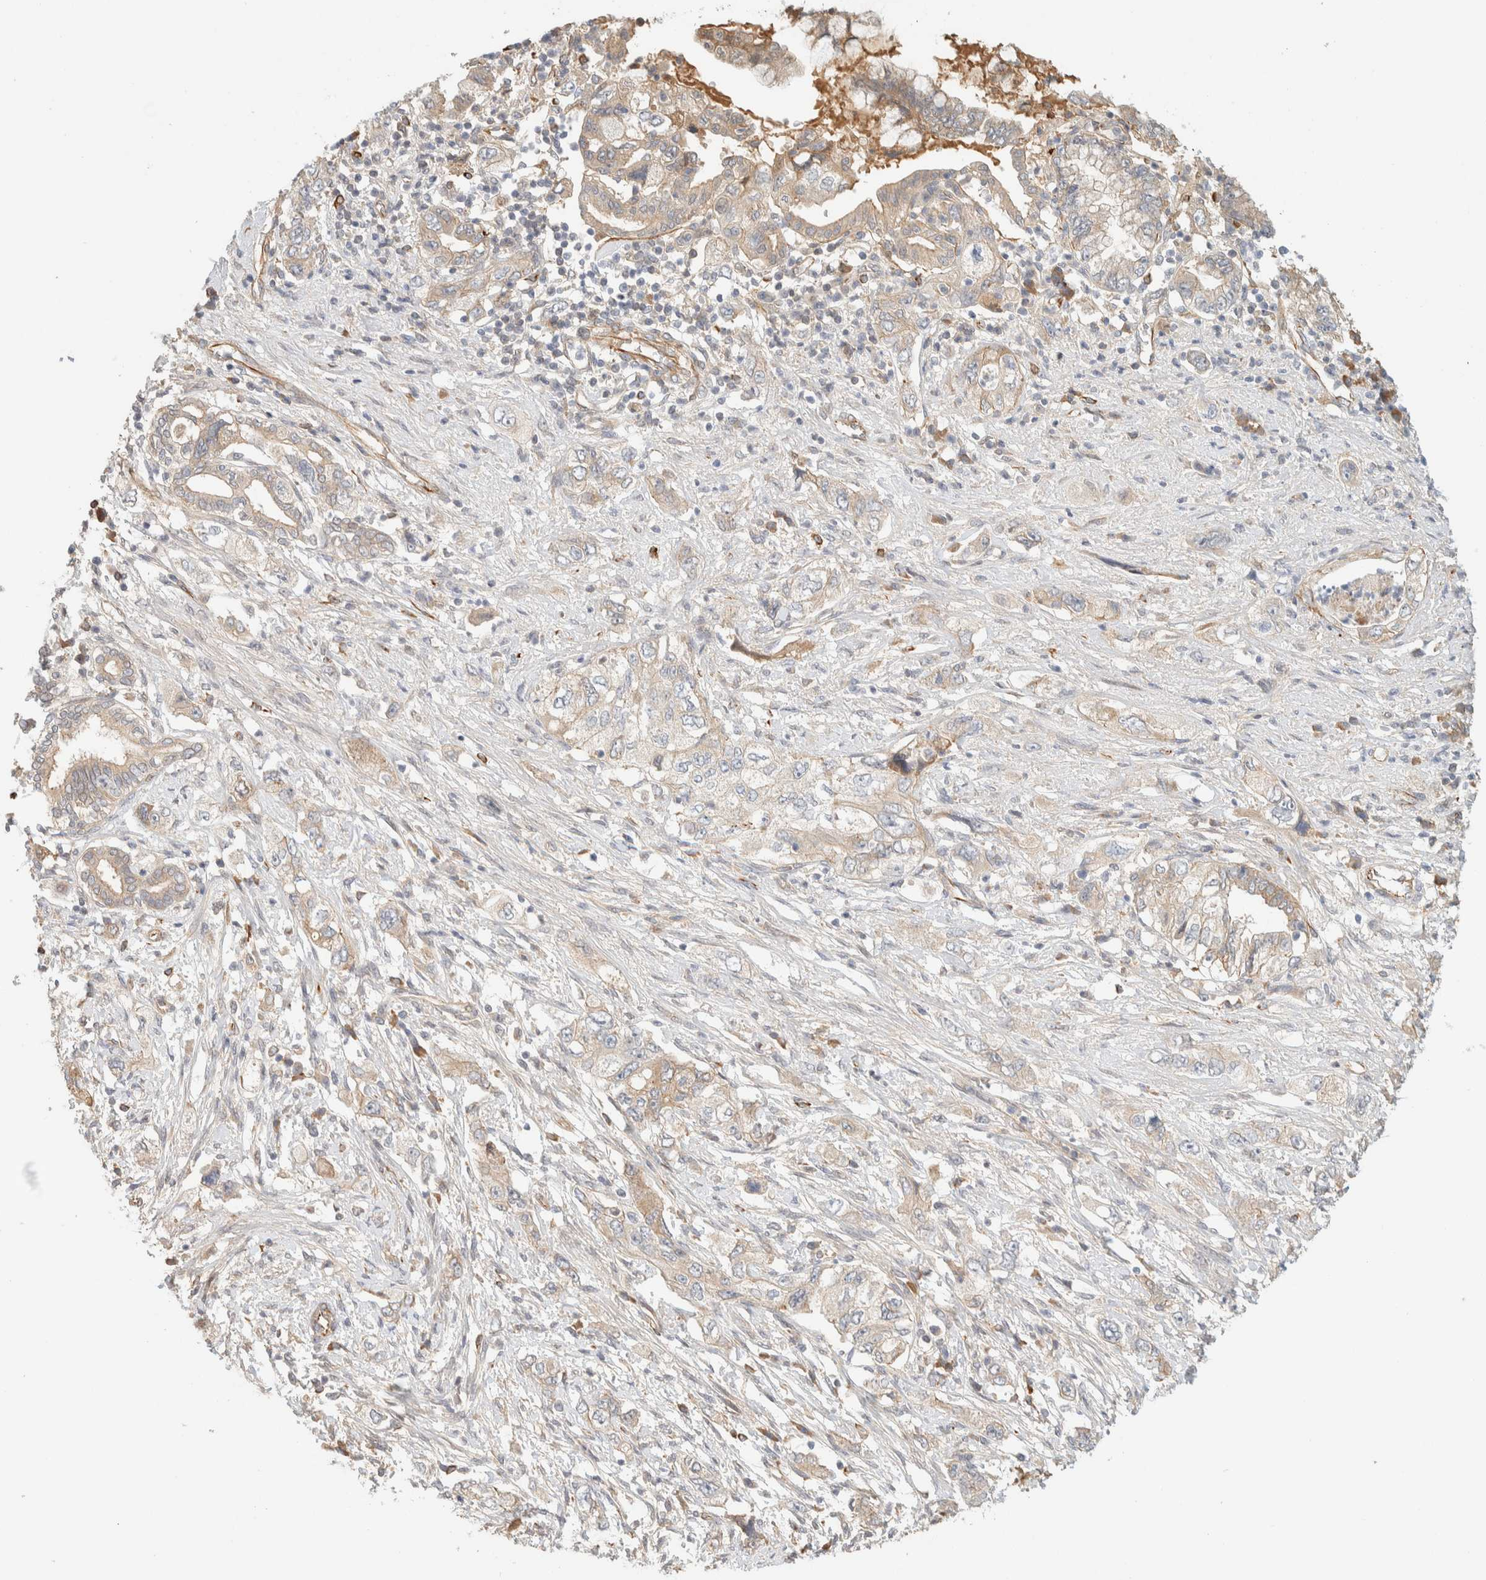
{"staining": {"intensity": "weak", "quantity": ">75%", "location": "cytoplasmic/membranous"}, "tissue": "pancreatic cancer", "cell_type": "Tumor cells", "image_type": "cancer", "snomed": [{"axis": "morphology", "description": "Adenocarcinoma, NOS"}, {"axis": "topography", "description": "Pancreas"}], "caption": "Protein staining of pancreatic cancer tissue demonstrates weak cytoplasmic/membranous staining in approximately >75% of tumor cells.", "gene": "FAT1", "patient": {"sex": "female", "age": 73}}